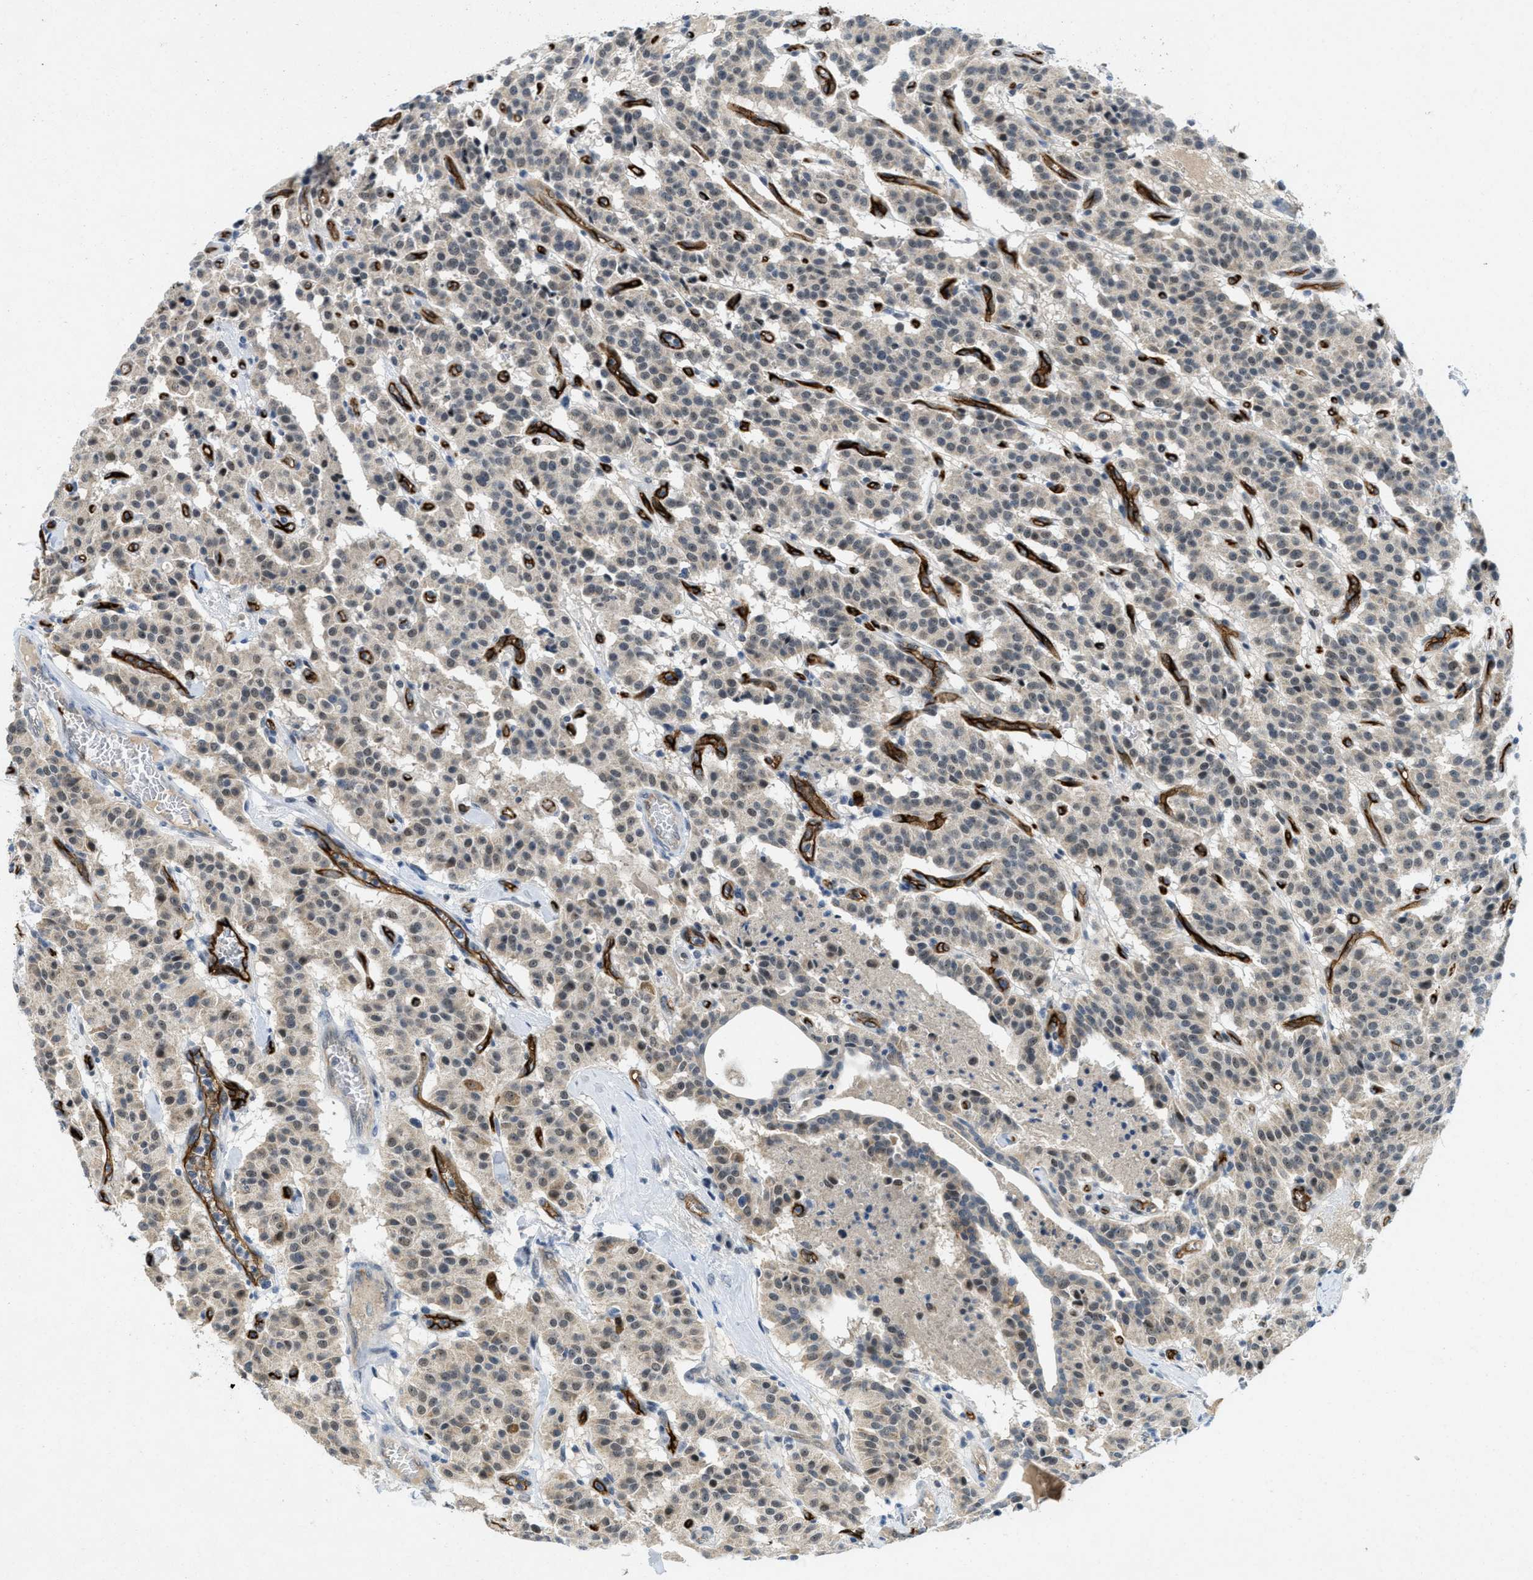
{"staining": {"intensity": "weak", "quantity": ">75%", "location": "cytoplasmic/membranous"}, "tissue": "carcinoid", "cell_type": "Tumor cells", "image_type": "cancer", "snomed": [{"axis": "morphology", "description": "Carcinoid, malignant, NOS"}, {"axis": "topography", "description": "Lung"}], "caption": "DAB immunohistochemical staining of carcinoid exhibits weak cytoplasmic/membranous protein expression in approximately >75% of tumor cells. (IHC, brightfield microscopy, high magnification).", "gene": "SLCO2A1", "patient": {"sex": "male", "age": 30}}